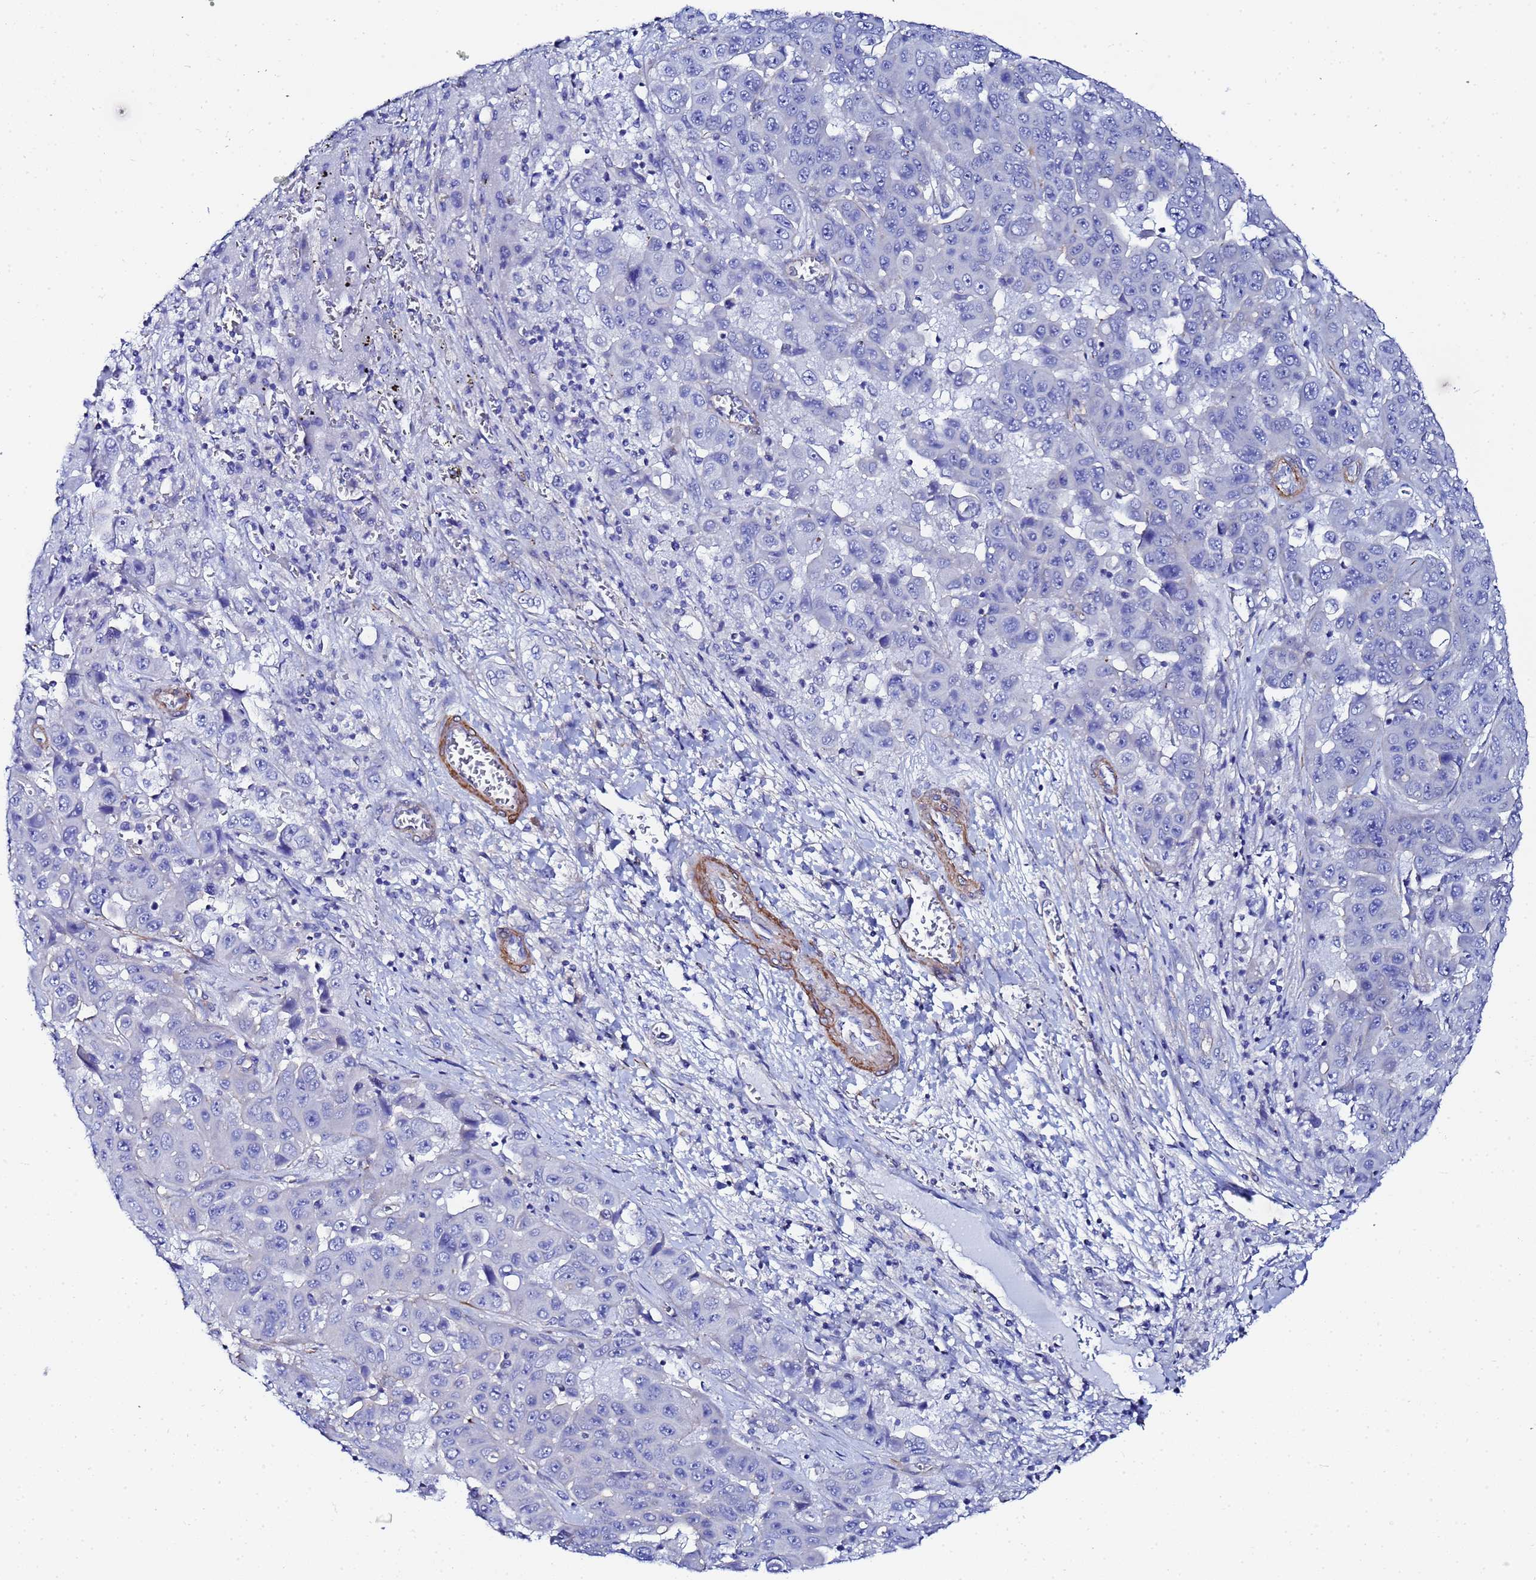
{"staining": {"intensity": "negative", "quantity": "none", "location": "none"}, "tissue": "liver cancer", "cell_type": "Tumor cells", "image_type": "cancer", "snomed": [{"axis": "morphology", "description": "Cholangiocarcinoma"}, {"axis": "topography", "description": "Liver"}], "caption": "Tumor cells are negative for brown protein staining in cholangiocarcinoma (liver).", "gene": "RAB39B", "patient": {"sex": "female", "age": 52}}